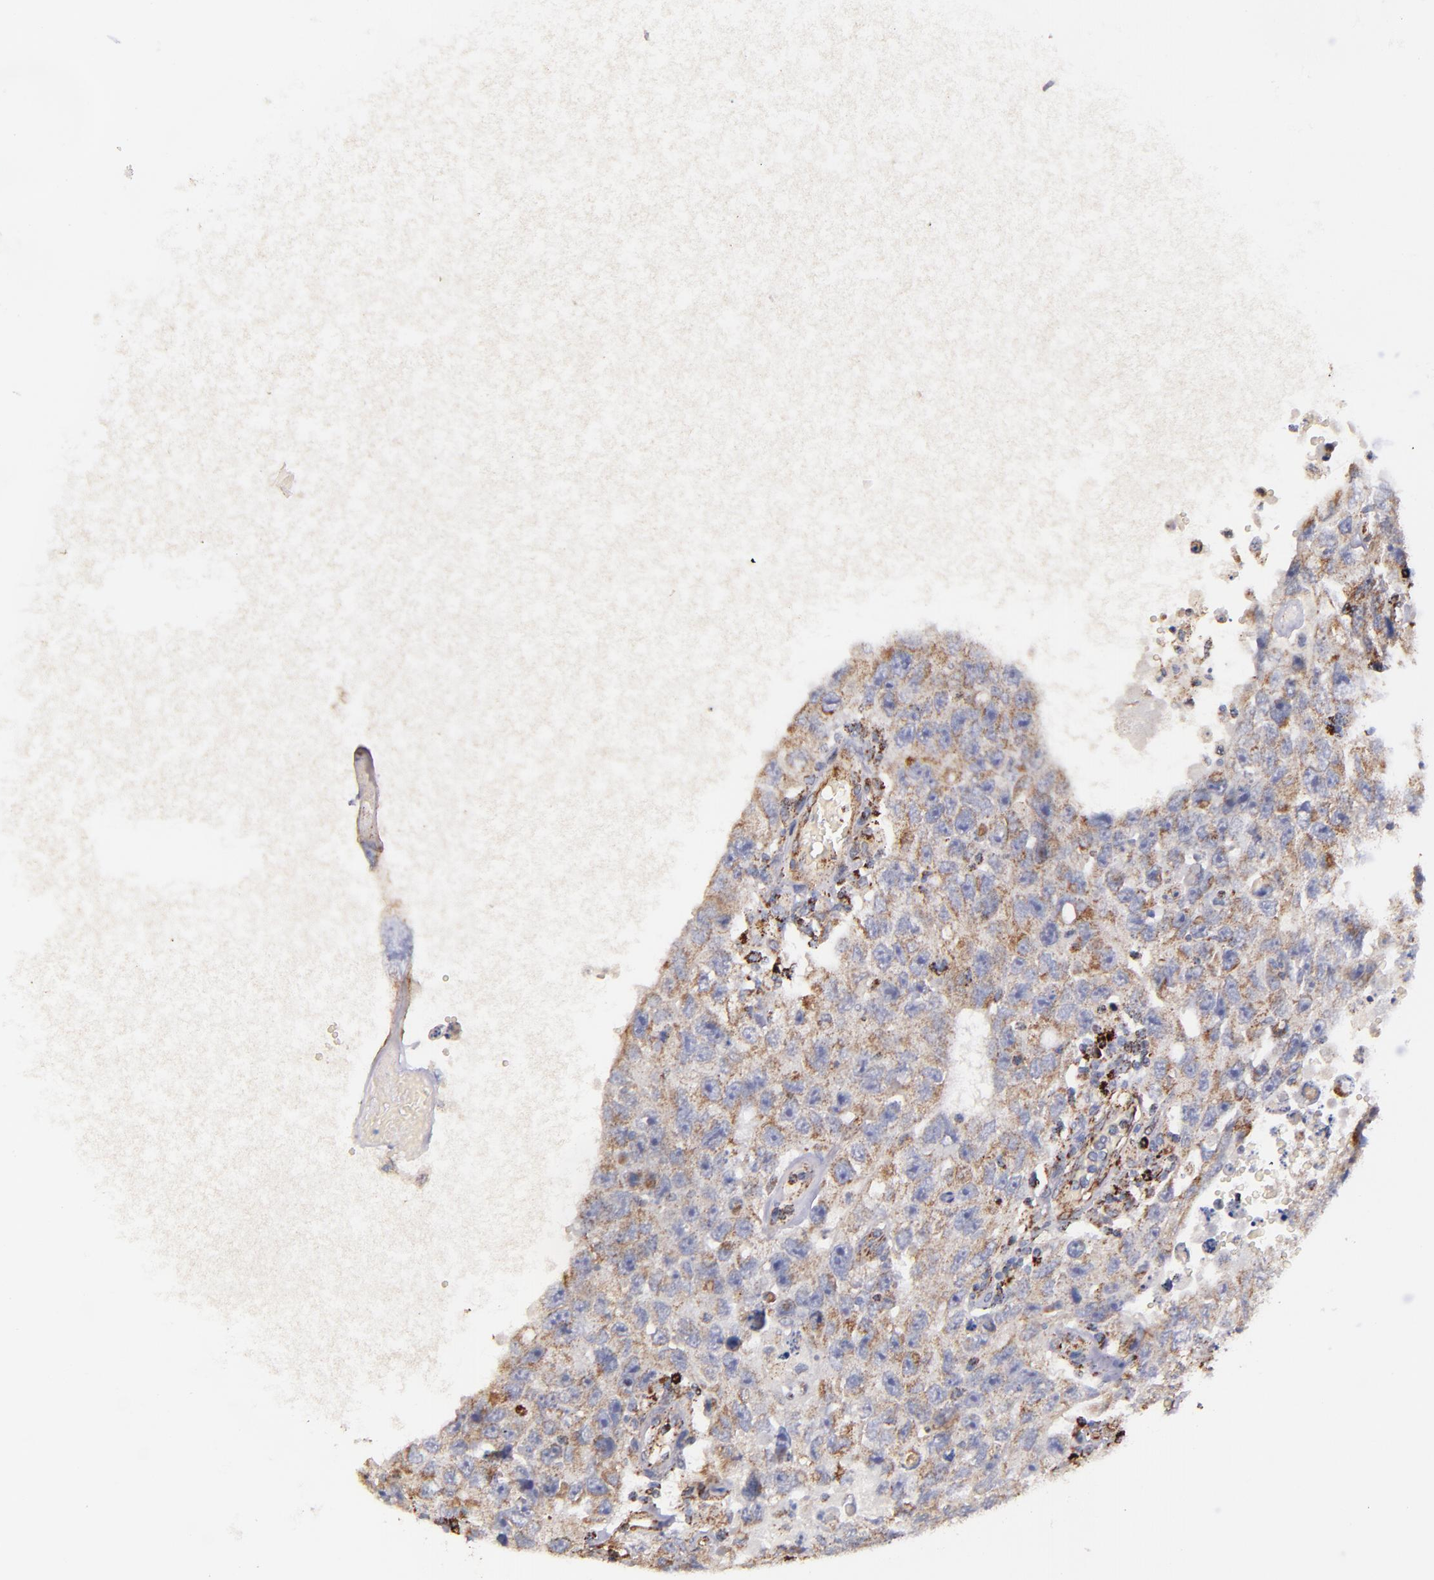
{"staining": {"intensity": "weak", "quantity": "<25%", "location": "cytoplasmic/membranous"}, "tissue": "testis cancer", "cell_type": "Tumor cells", "image_type": "cancer", "snomed": [{"axis": "morphology", "description": "Carcinoma, Embryonal, NOS"}, {"axis": "topography", "description": "Testis"}], "caption": "Testis embryonal carcinoma stained for a protein using immunohistochemistry reveals no staining tumor cells.", "gene": "IDH3G", "patient": {"sex": "male", "age": 26}}